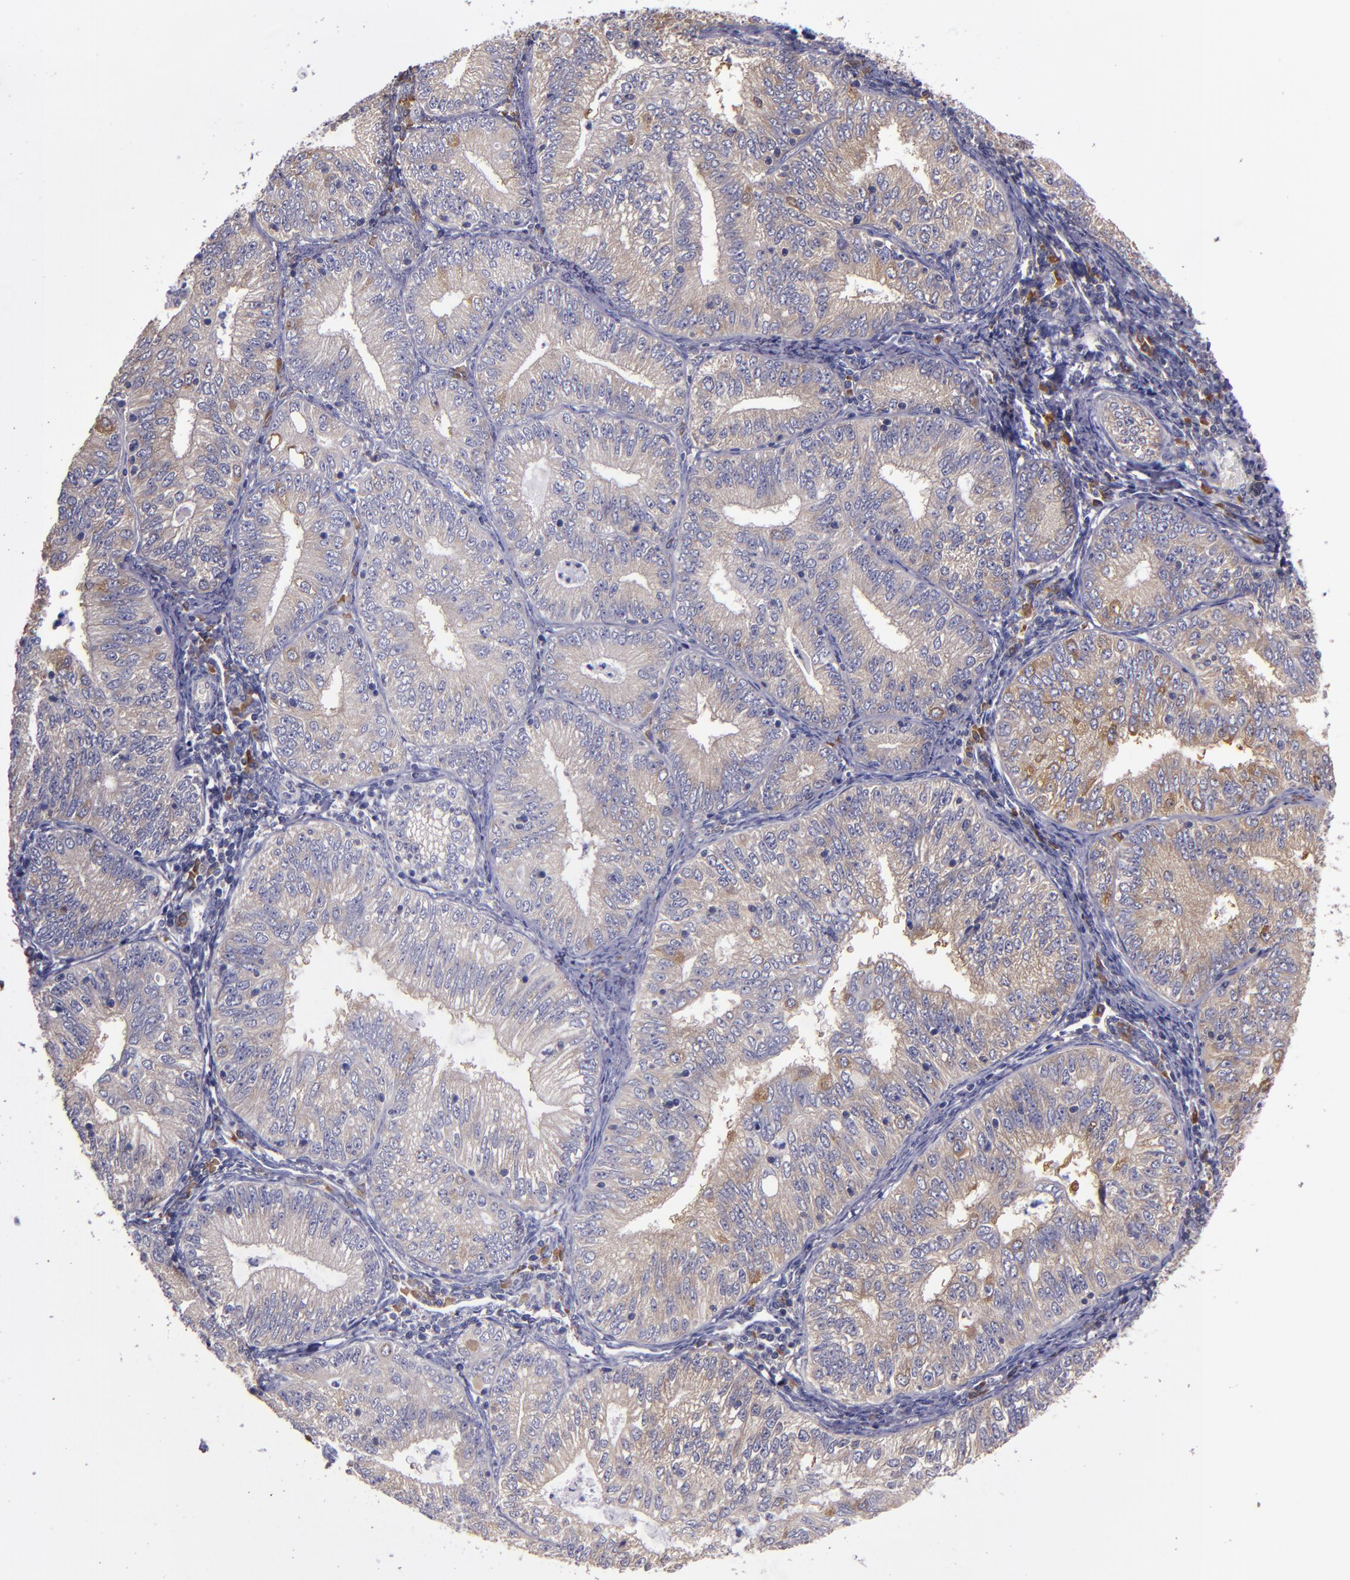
{"staining": {"intensity": "moderate", "quantity": "25%-75%", "location": "cytoplasmic/membranous"}, "tissue": "endometrial cancer", "cell_type": "Tumor cells", "image_type": "cancer", "snomed": [{"axis": "morphology", "description": "Adenocarcinoma, NOS"}, {"axis": "topography", "description": "Endometrium"}], "caption": "Immunohistochemistry of endometrial cancer (adenocarcinoma) displays medium levels of moderate cytoplasmic/membranous staining in approximately 25%-75% of tumor cells.", "gene": "CARS1", "patient": {"sex": "female", "age": 69}}